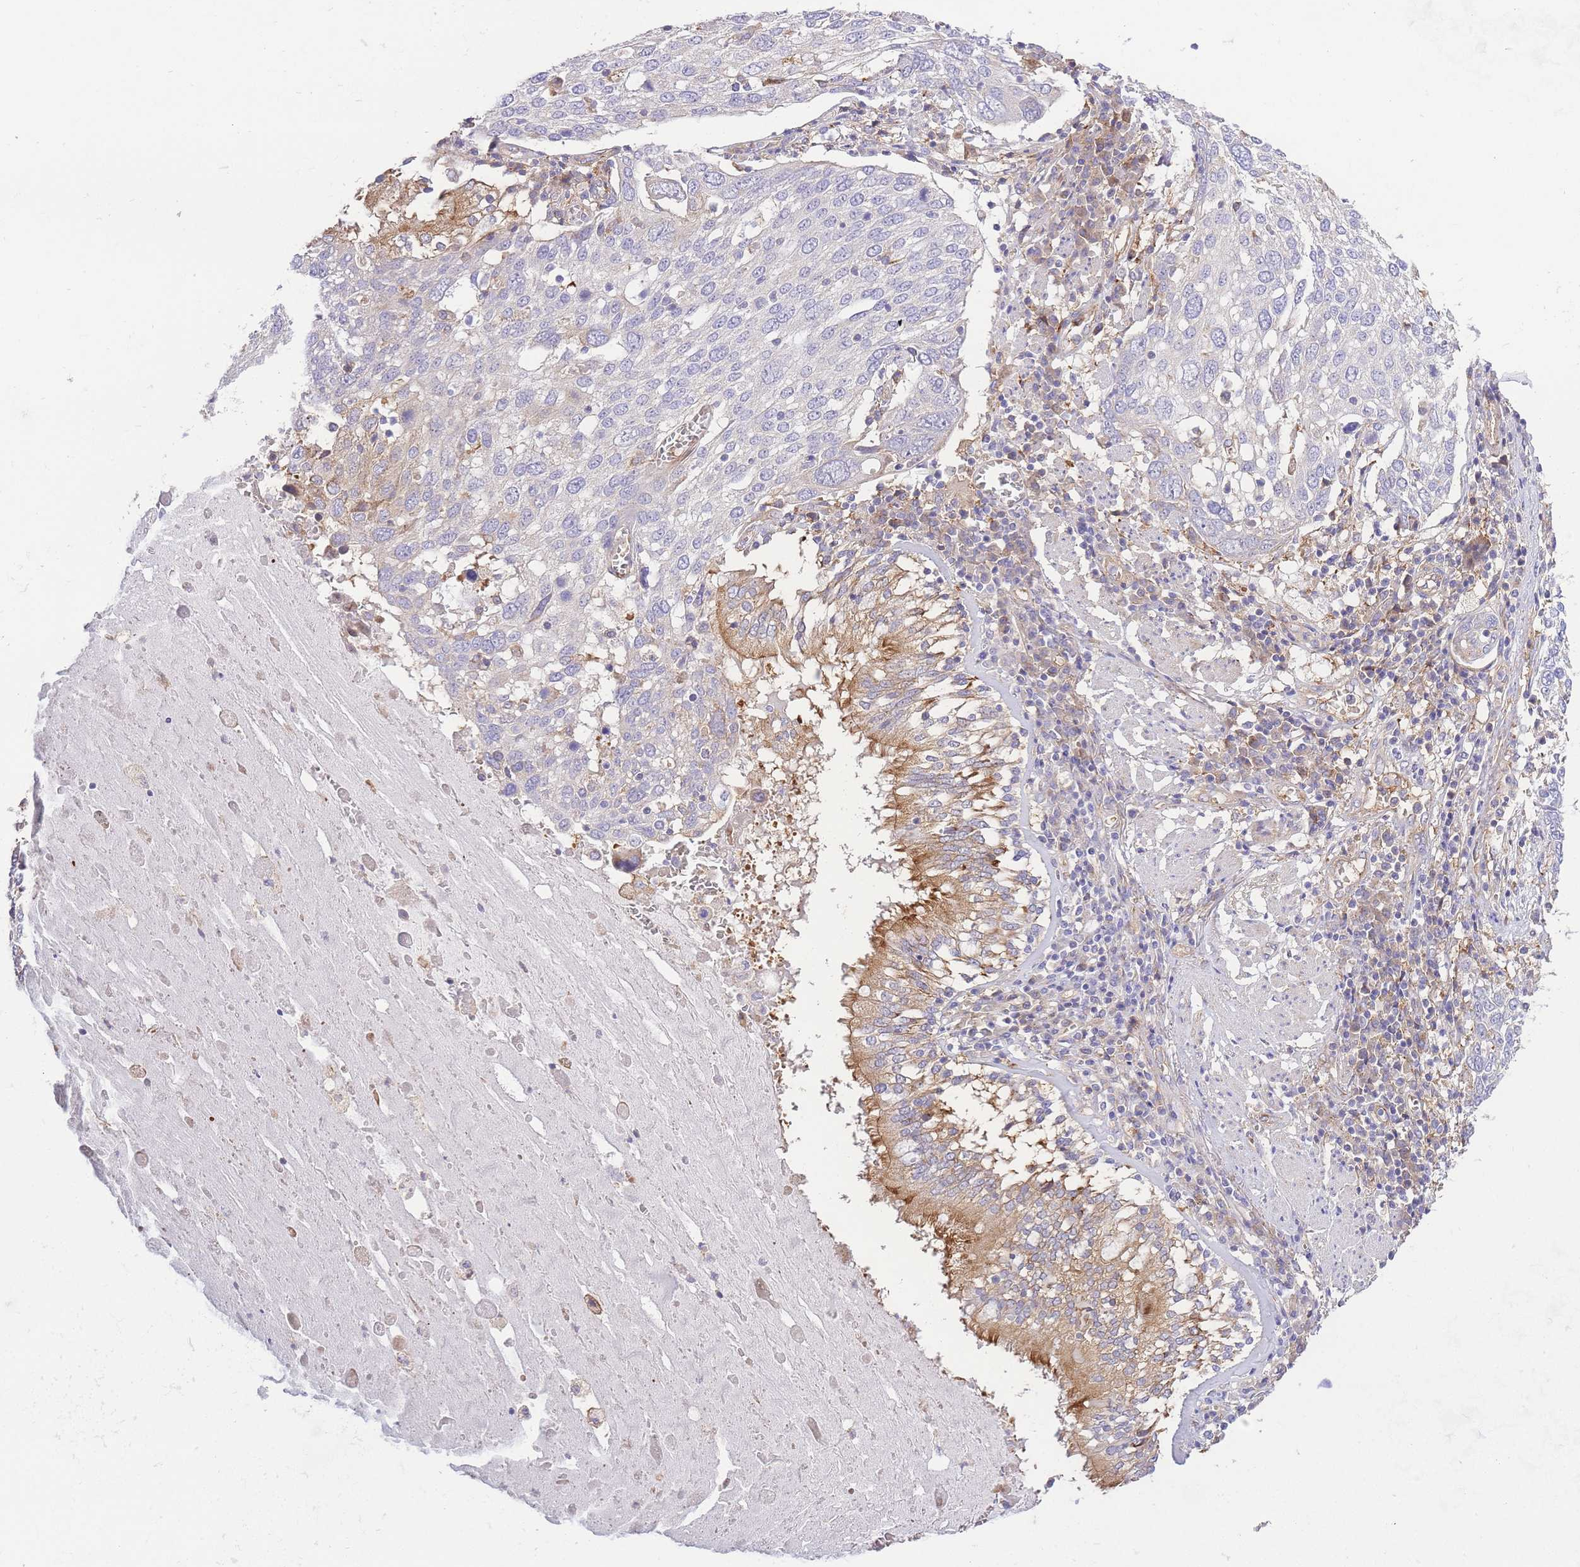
{"staining": {"intensity": "negative", "quantity": "none", "location": "none"}, "tissue": "lung cancer", "cell_type": "Tumor cells", "image_type": "cancer", "snomed": [{"axis": "morphology", "description": "Squamous cell carcinoma, NOS"}, {"axis": "topography", "description": "Lung"}], "caption": "IHC histopathology image of neoplastic tissue: human lung squamous cell carcinoma stained with DAB (3,3'-diaminobenzidine) exhibits no significant protein expression in tumor cells. Nuclei are stained in blue.", "gene": "INSYN2B", "patient": {"sex": "male", "age": 65}}